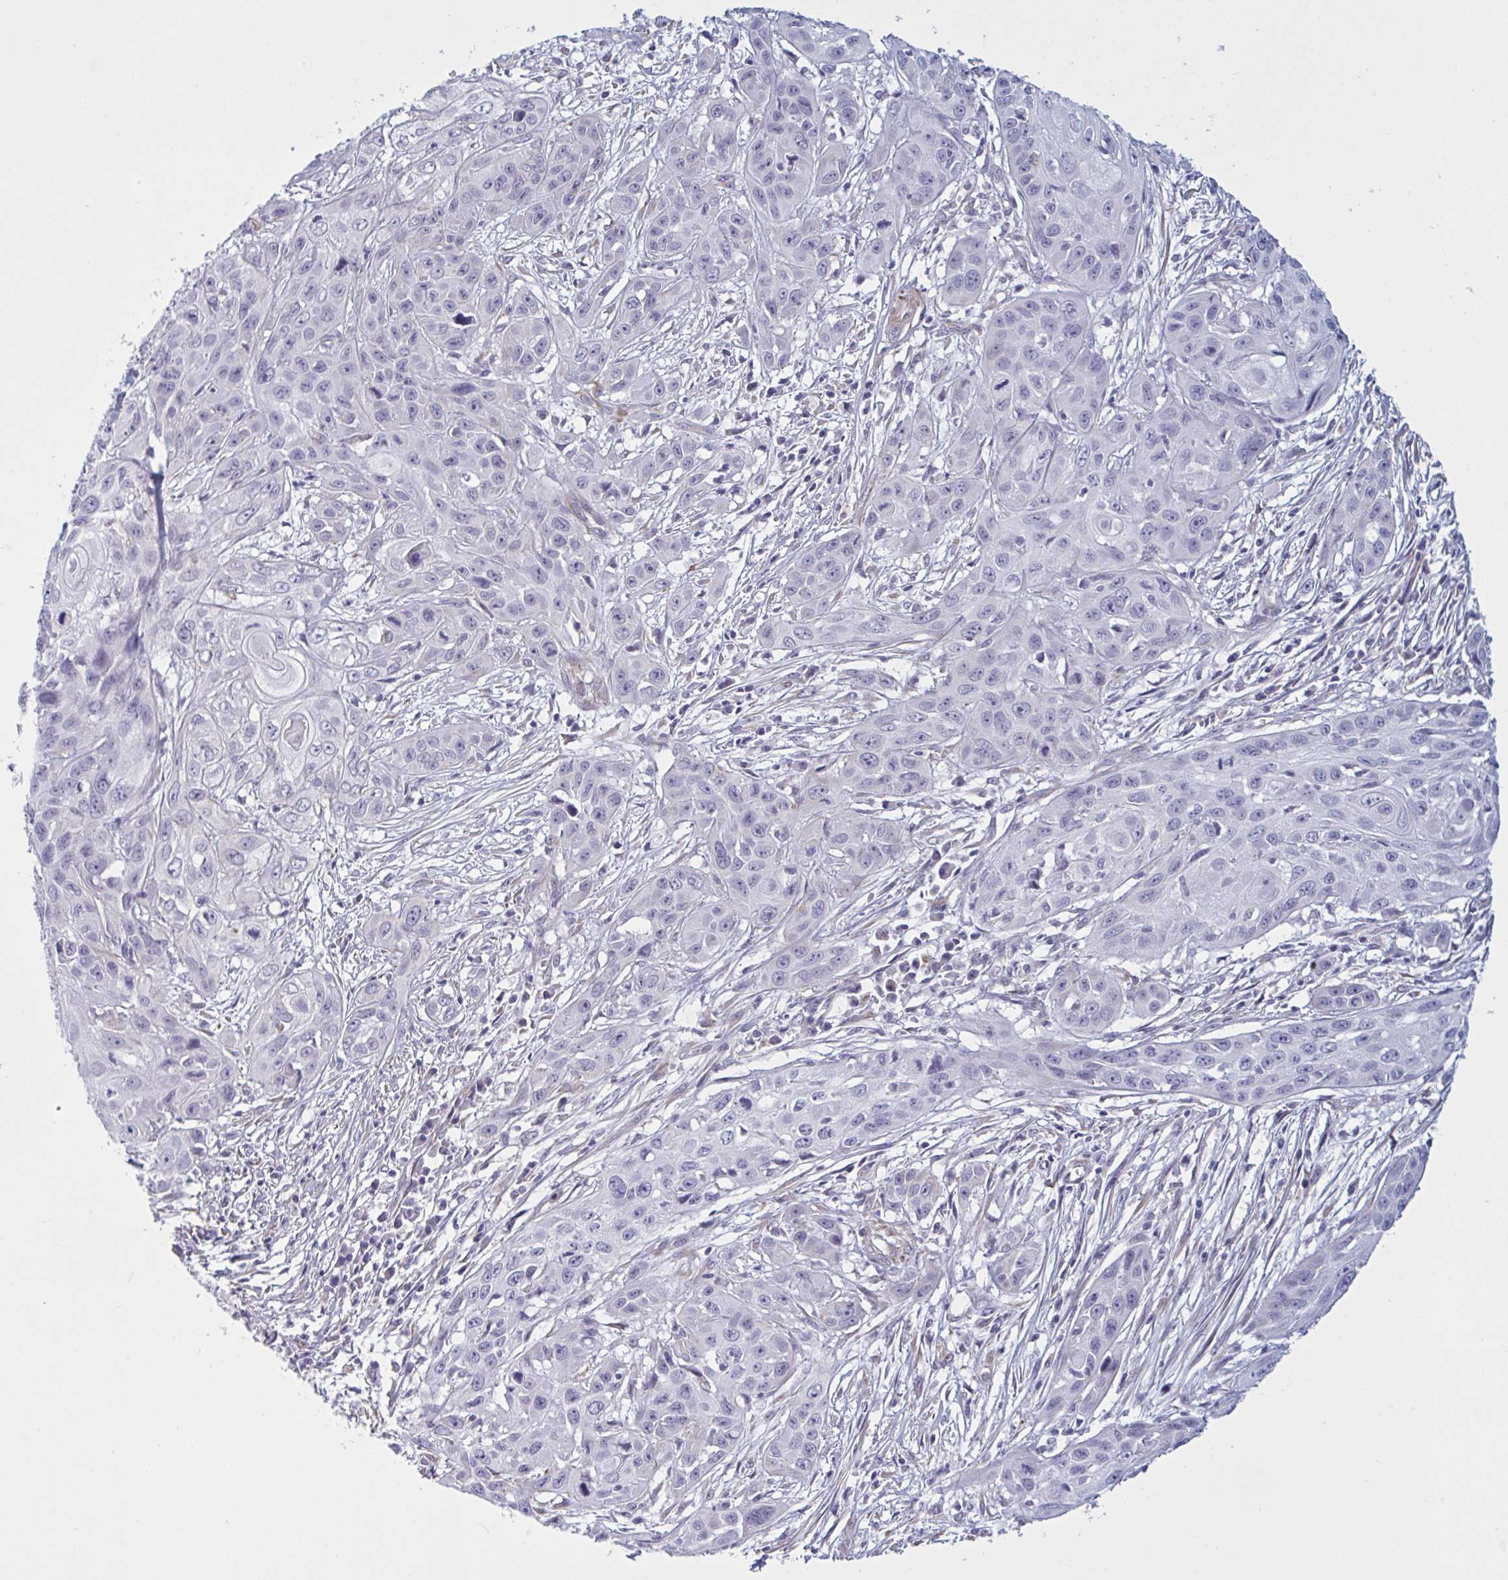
{"staining": {"intensity": "negative", "quantity": "none", "location": "none"}, "tissue": "skin cancer", "cell_type": "Tumor cells", "image_type": "cancer", "snomed": [{"axis": "morphology", "description": "Squamous cell carcinoma, NOS"}, {"axis": "topography", "description": "Skin"}, {"axis": "topography", "description": "Vulva"}], "caption": "The photomicrograph displays no significant expression in tumor cells of squamous cell carcinoma (skin). (DAB IHC with hematoxylin counter stain).", "gene": "OR1L3", "patient": {"sex": "female", "age": 83}}